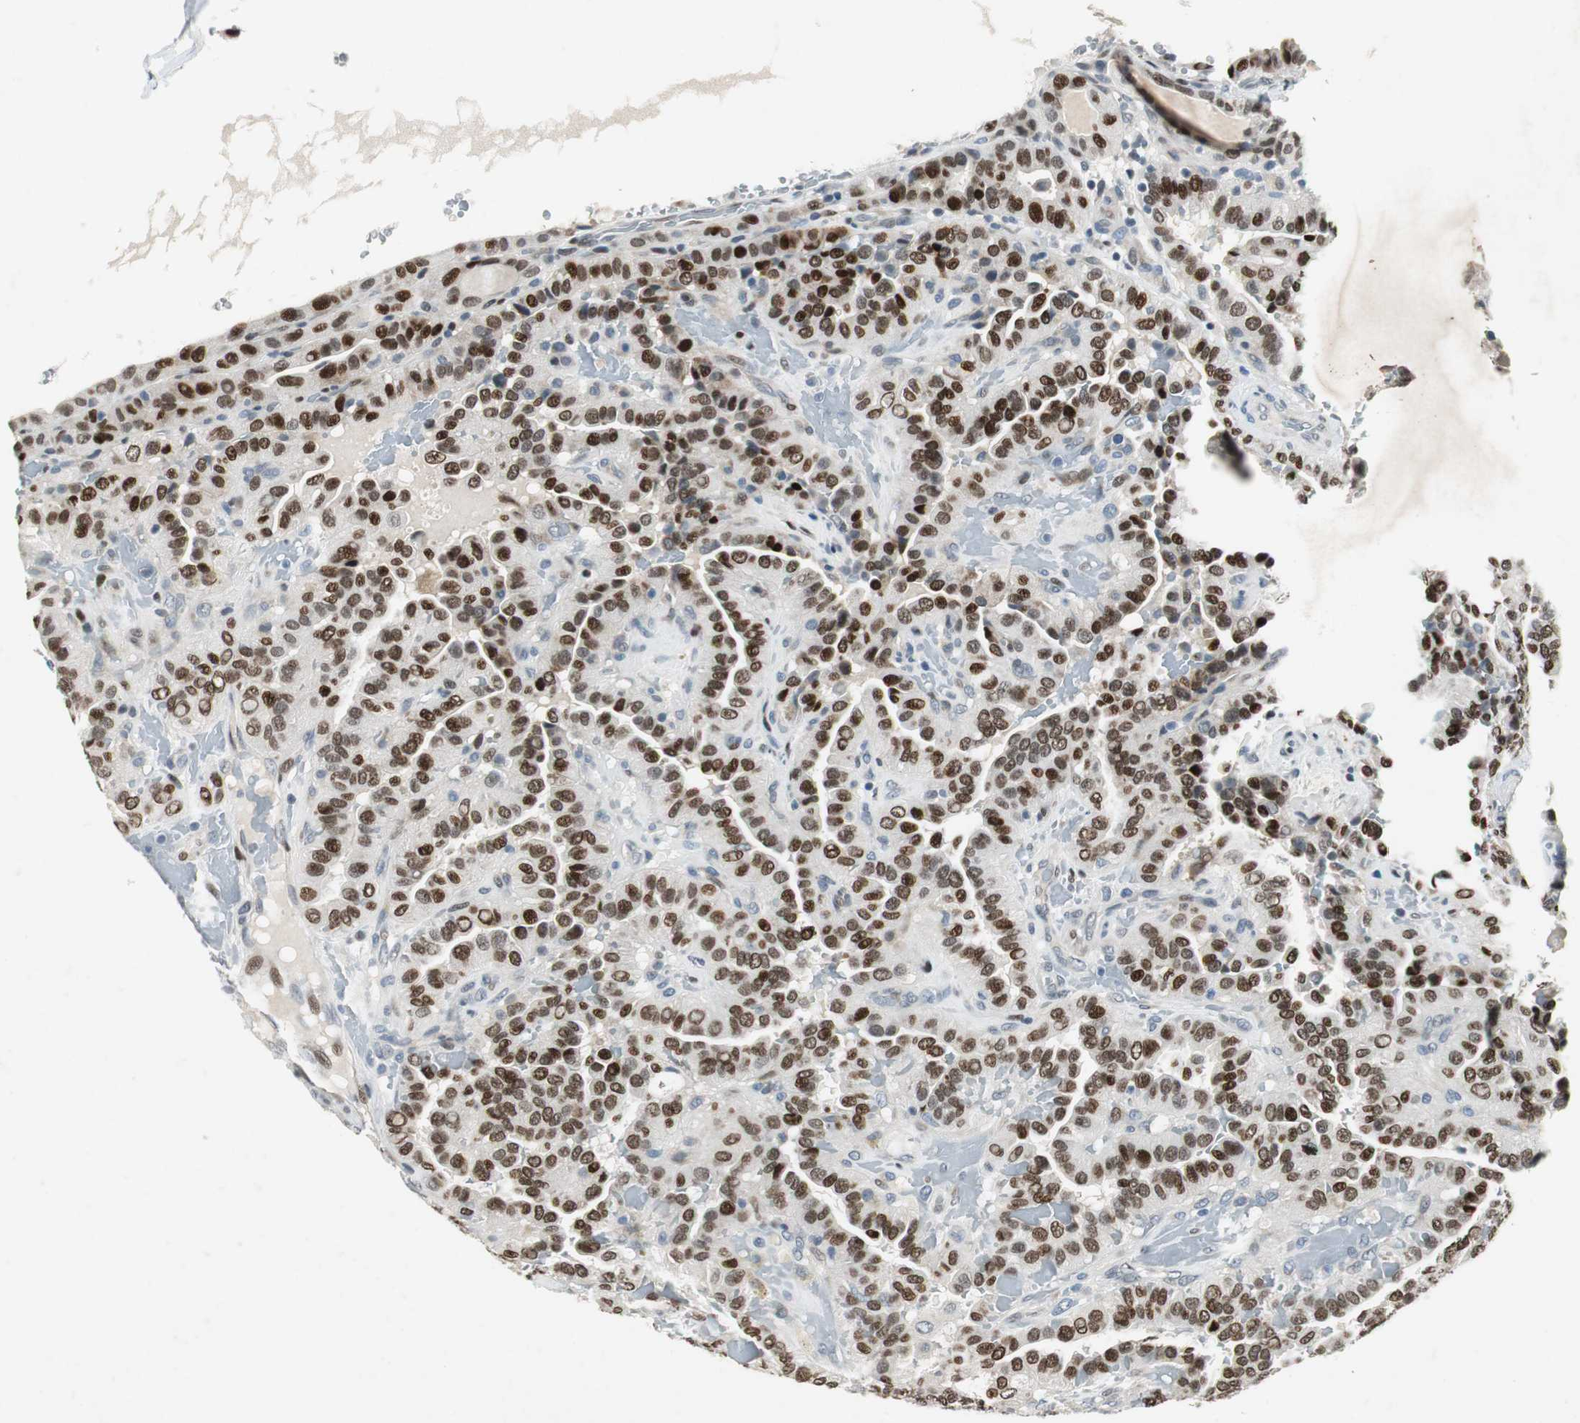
{"staining": {"intensity": "strong", "quantity": ">75%", "location": "nuclear"}, "tissue": "thyroid cancer", "cell_type": "Tumor cells", "image_type": "cancer", "snomed": [{"axis": "morphology", "description": "Papillary adenocarcinoma, NOS"}, {"axis": "topography", "description": "Thyroid gland"}], "caption": "Immunohistochemical staining of human papillary adenocarcinoma (thyroid) reveals high levels of strong nuclear expression in about >75% of tumor cells.", "gene": "AJUBA", "patient": {"sex": "male", "age": 77}}